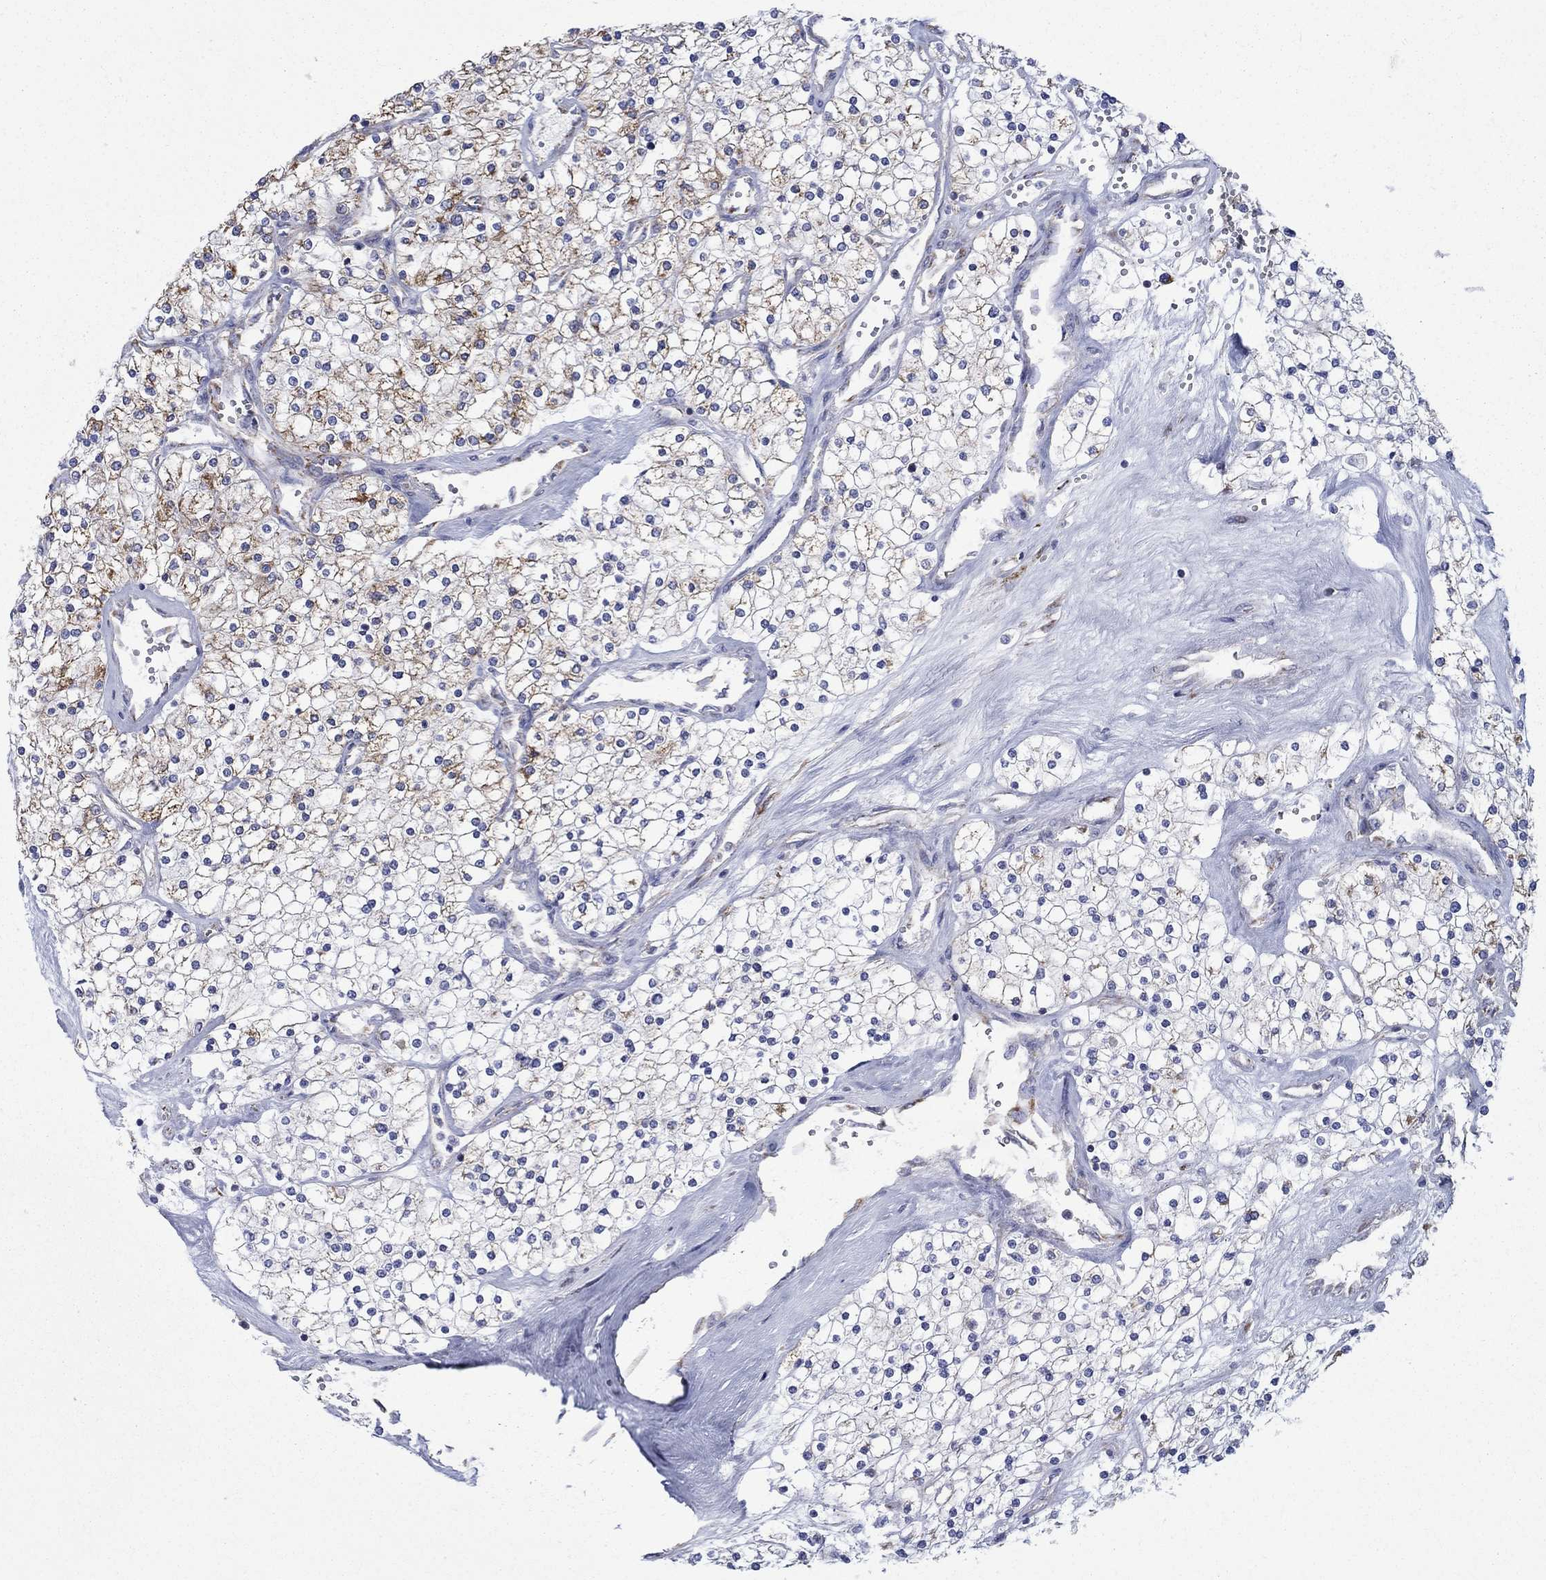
{"staining": {"intensity": "moderate", "quantity": "25%-75%", "location": "cytoplasmic/membranous"}, "tissue": "renal cancer", "cell_type": "Tumor cells", "image_type": "cancer", "snomed": [{"axis": "morphology", "description": "Adenocarcinoma, NOS"}, {"axis": "topography", "description": "Kidney"}], "caption": "This image reveals renal adenocarcinoma stained with immunohistochemistry to label a protein in brown. The cytoplasmic/membranous of tumor cells show moderate positivity for the protein. Nuclei are counter-stained blue.", "gene": "CISD1", "patient": {"sex": "male", "age": 80}}